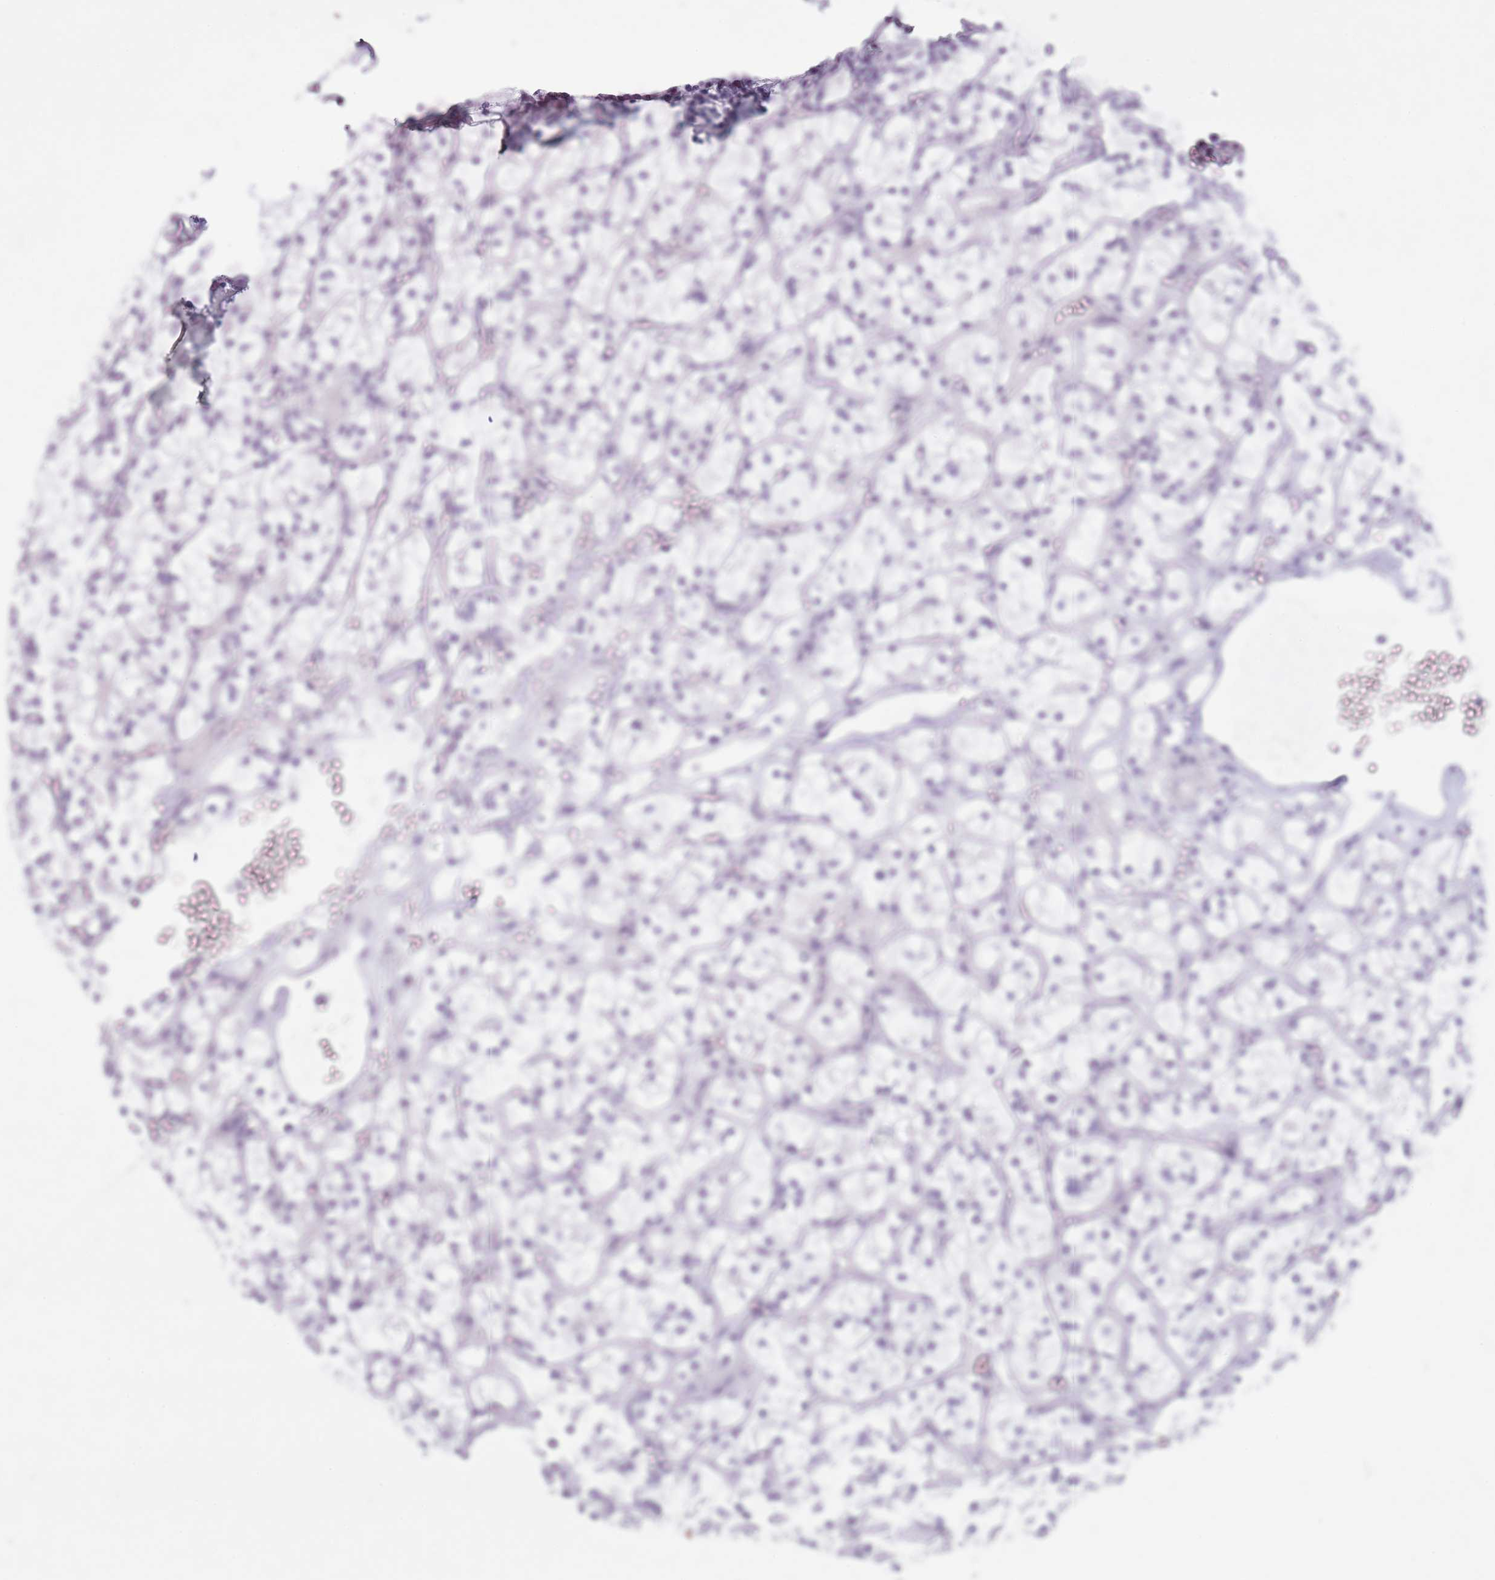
{"staining": {"intensity": "negative", "quantity": "none", "location": "none"}, "tissue": "renal cancer", "cell_type": "Tumor cells", "image_type": "cancer", "snomed": [{"axis": "morphology", "description": "Adenocarcinoma, NOS"}, {"axis": "topography", "description": "Kidney"}], "caption": "Adenocarcinoma (renal) was stained to show a protein in brown. There is no significant expression in tumor cells. (Brightfield microscopy of DAB IHC at high magnification).", "gene": "GOLGA6D", "patient": {"sex": "female", "age": 64}}